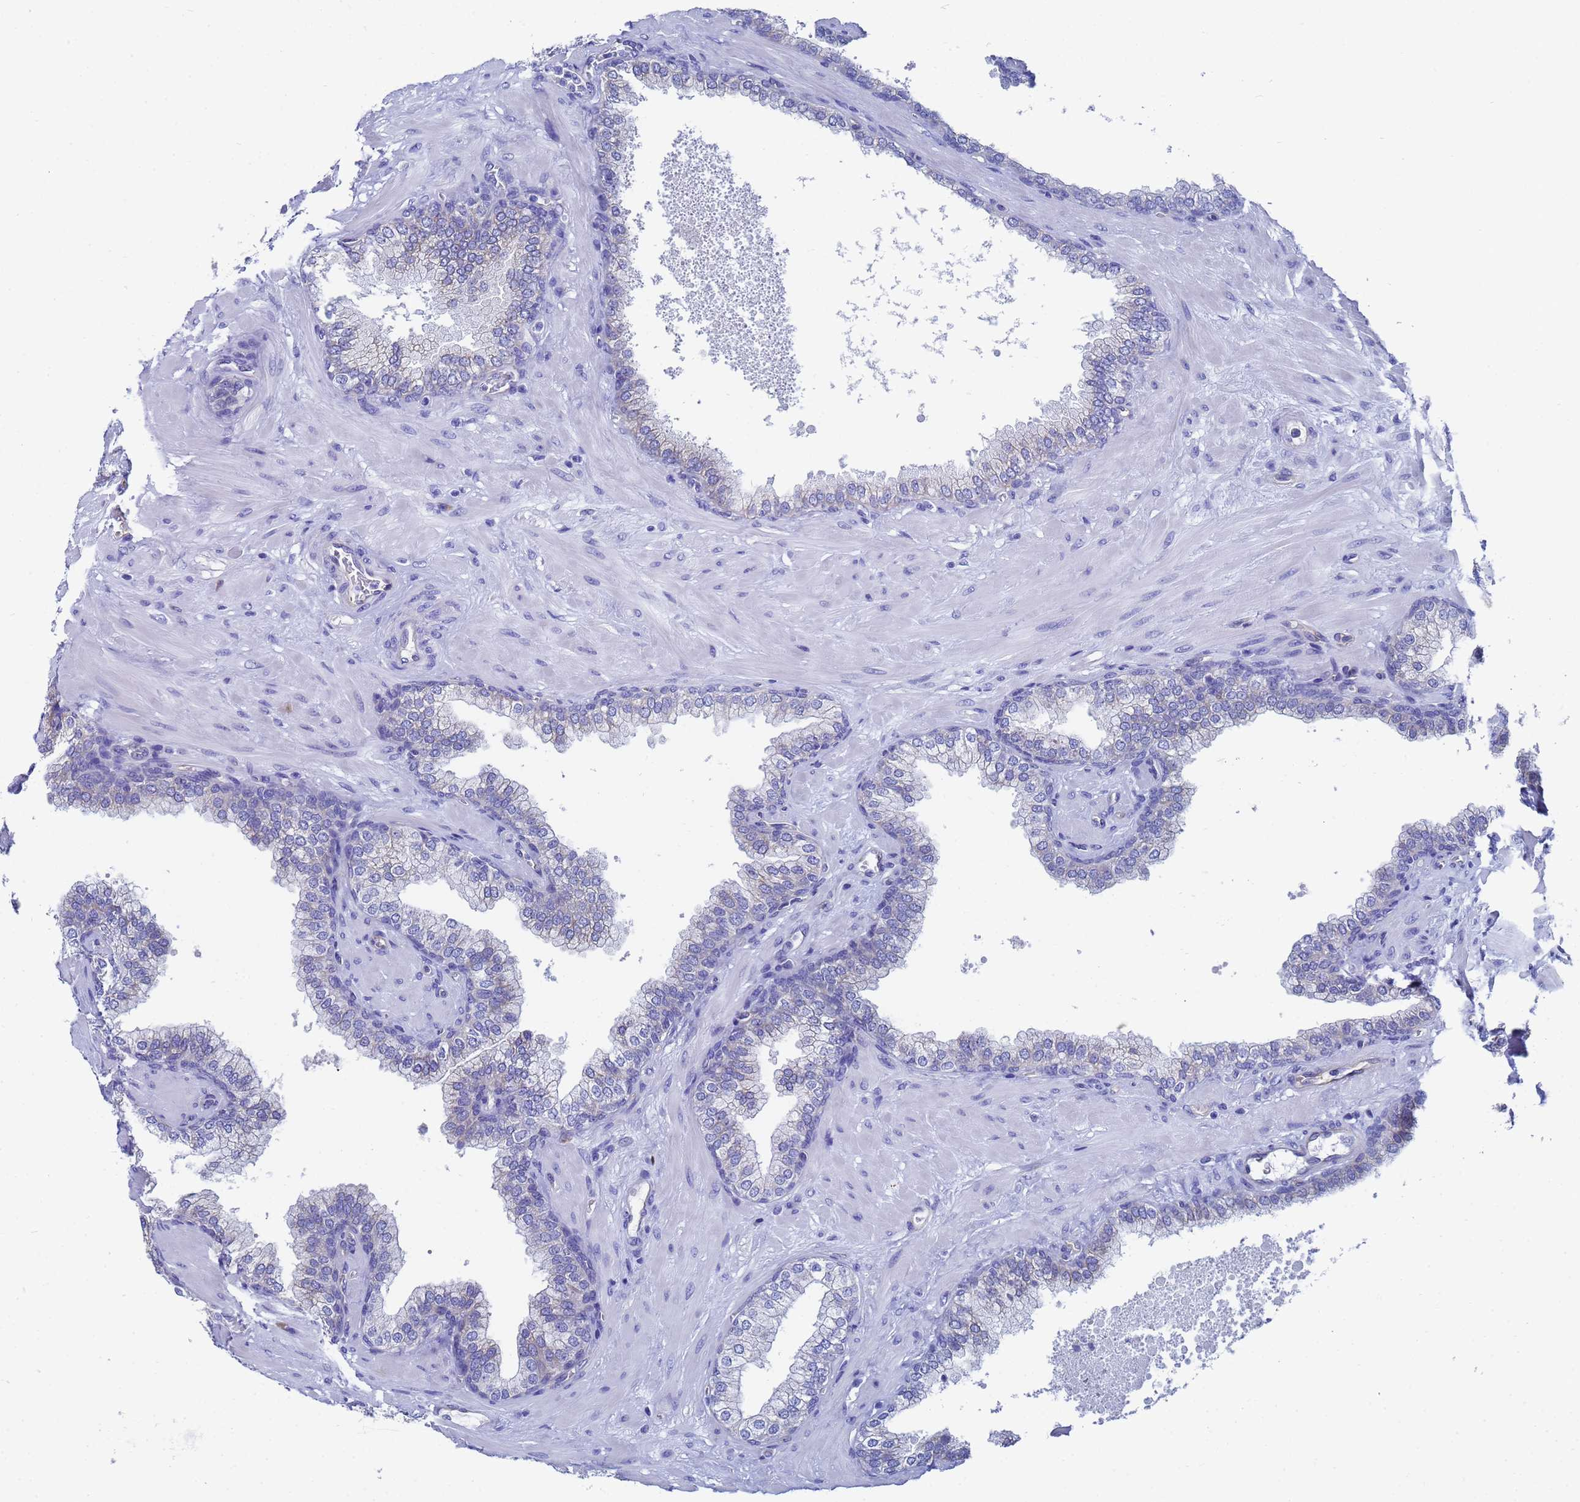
{"staining": {"intensity": "negative", "quantity": "none", "location": "none"}, "tissue": "prostate", "cell_type": "Glandular cells", "image_type": "normal", "snomed": [{"axis": "morphology", "description": "Normal tissue, NOS"}, {"axis": "topography", "description": "Prostate"}], "caption": "An immunohistochemistry photomicrograph of normal prostate is shown. There is no staining in glandular cells of prostate. Brightfield microscopy of IHC stained with DAB (3,3'-diaminobenzidine) (brown) and hematoxylin (blue), captured at high magnification.", "gene": "TM4SF4", "patient": {"sex": "male", "age": 60}}